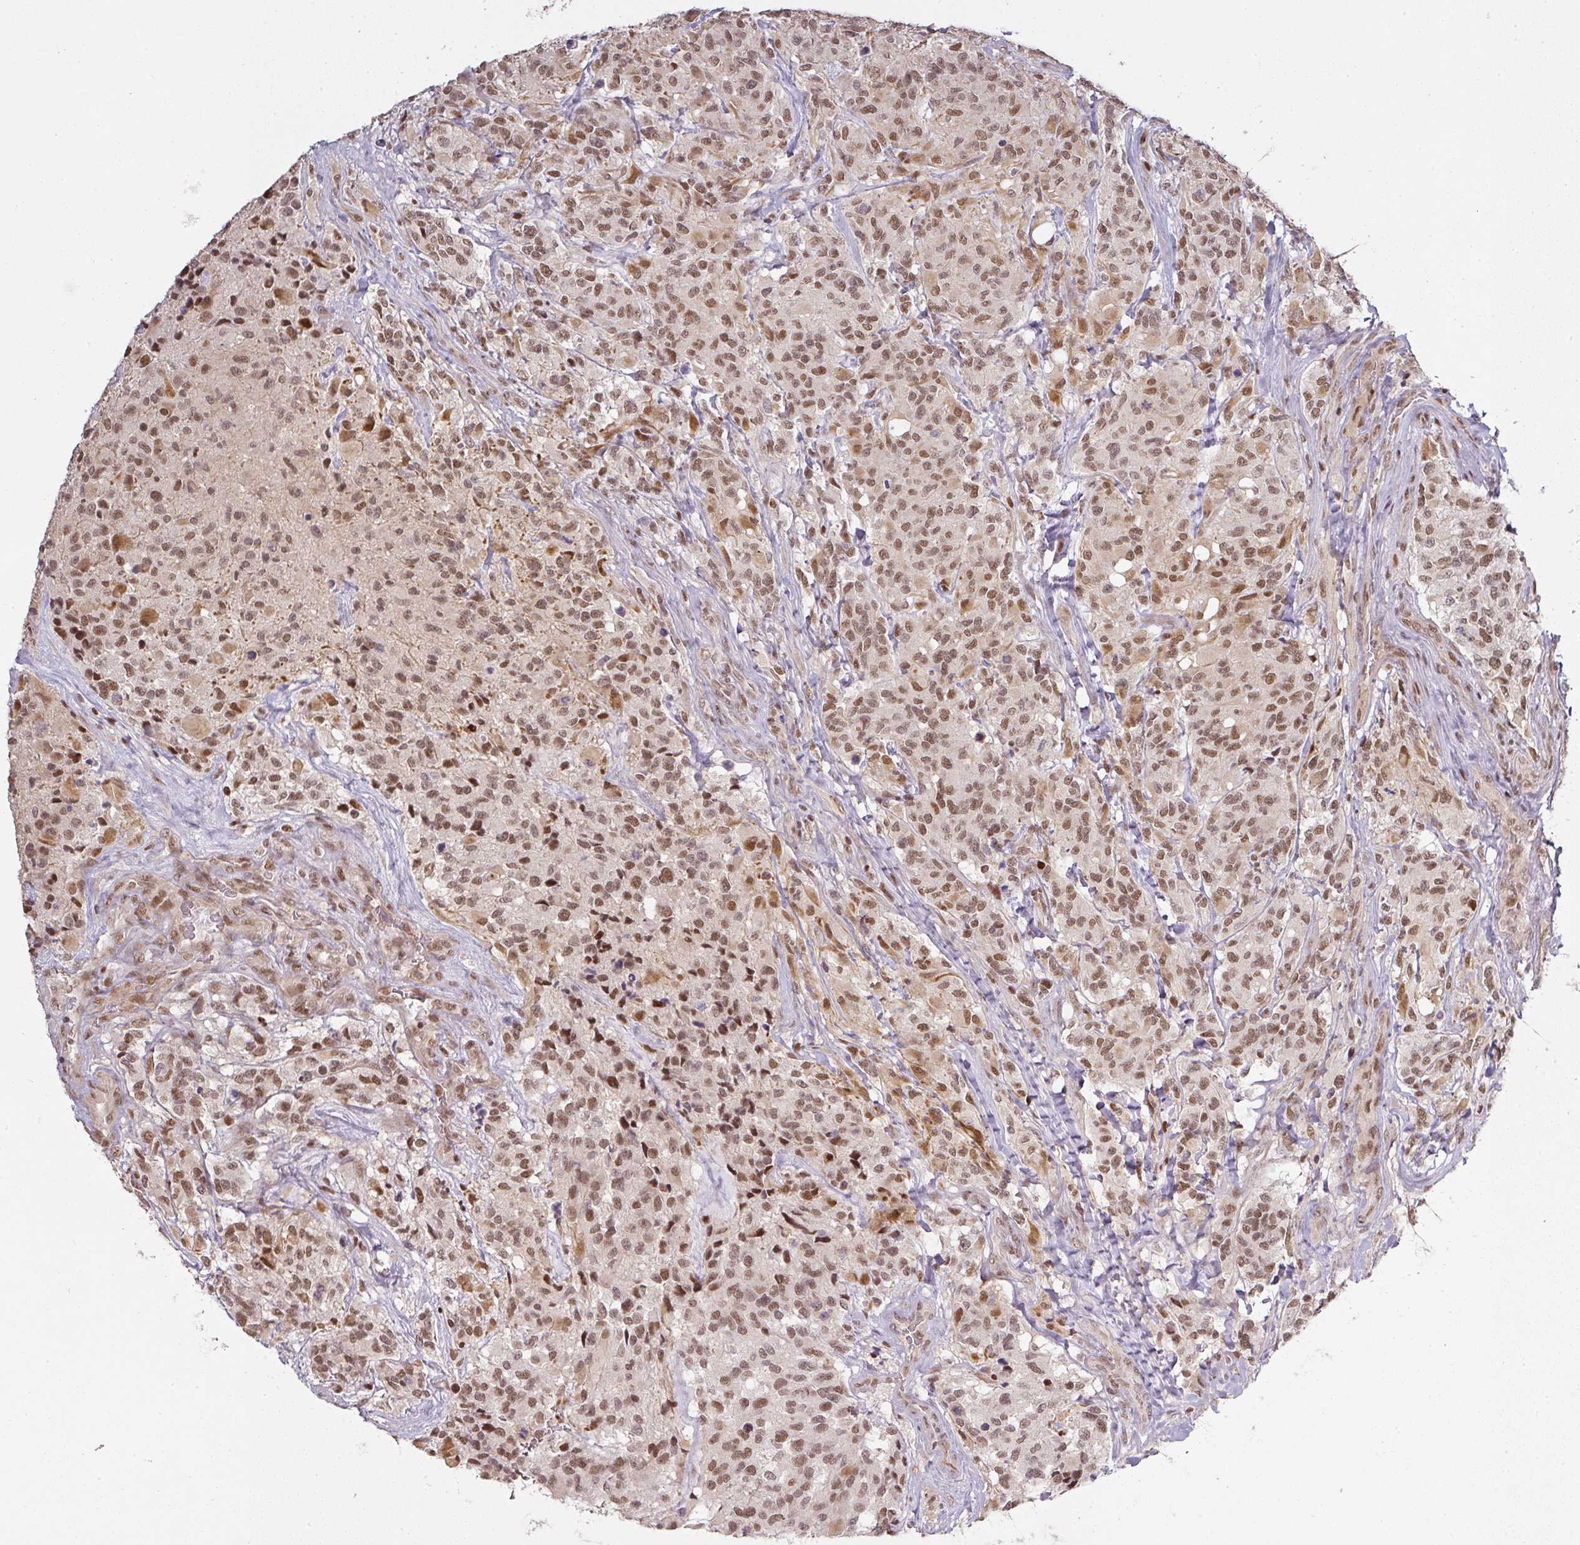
{"staining": {"intensity": "moderate", "quantity": ">75%", "location": "nuclear"}, "tissue": "glioma", "cell_type": "Tumor cells", "image_type": "cancer", "snomed": [{"axis": "morphology", "description": "Glioma, malignant, High grade"}, {"axis": "topography", "description": "Brain"}], "caption": "This photomicrograph reveals high-grade glioma (malignant) stained with IHC to label a protein in brown. The nuclear of tumor cells show moderate positivity for the protein. Nuclei are counter-stained blue.", "gene": "GPRIN2", "patient": {"sex": "female", "age": 67}}